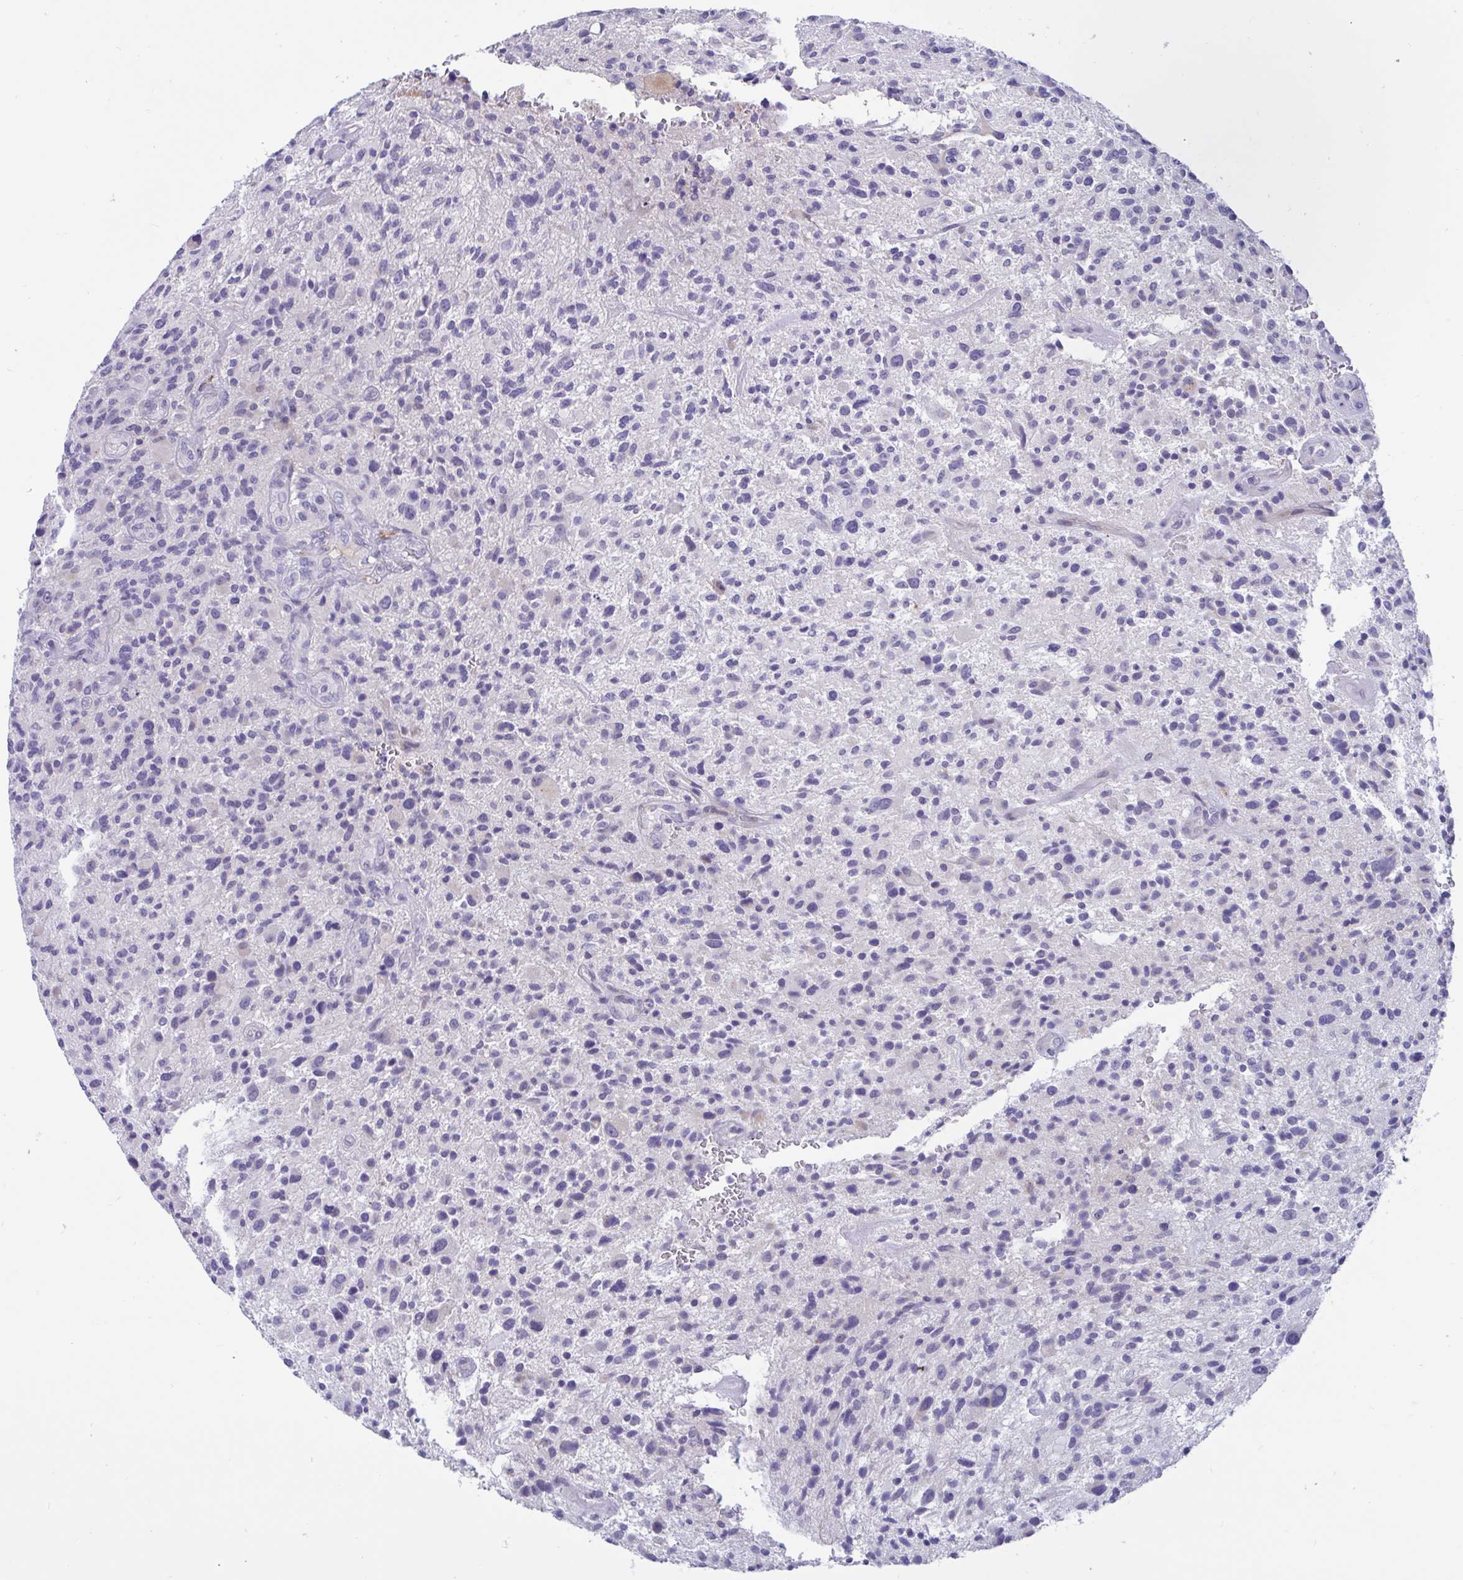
{"staining": {"intensity": "negative", "quantity": "none", "location": "none"}, "tissue": "glioma", "cell_type": "Tumor cells", "image_type": "cancer", "snomed": [{"axis": "morphology", "description": "Glioma, malignant, High grade"}, {"axis": "topography", "description": "Brain"}], "caption": "Immunohistochemical staining of human glioma shows no significant staining in tumor cells.", "gene": "FAM219B", "patient": {"sex": "male", "age": 47}}